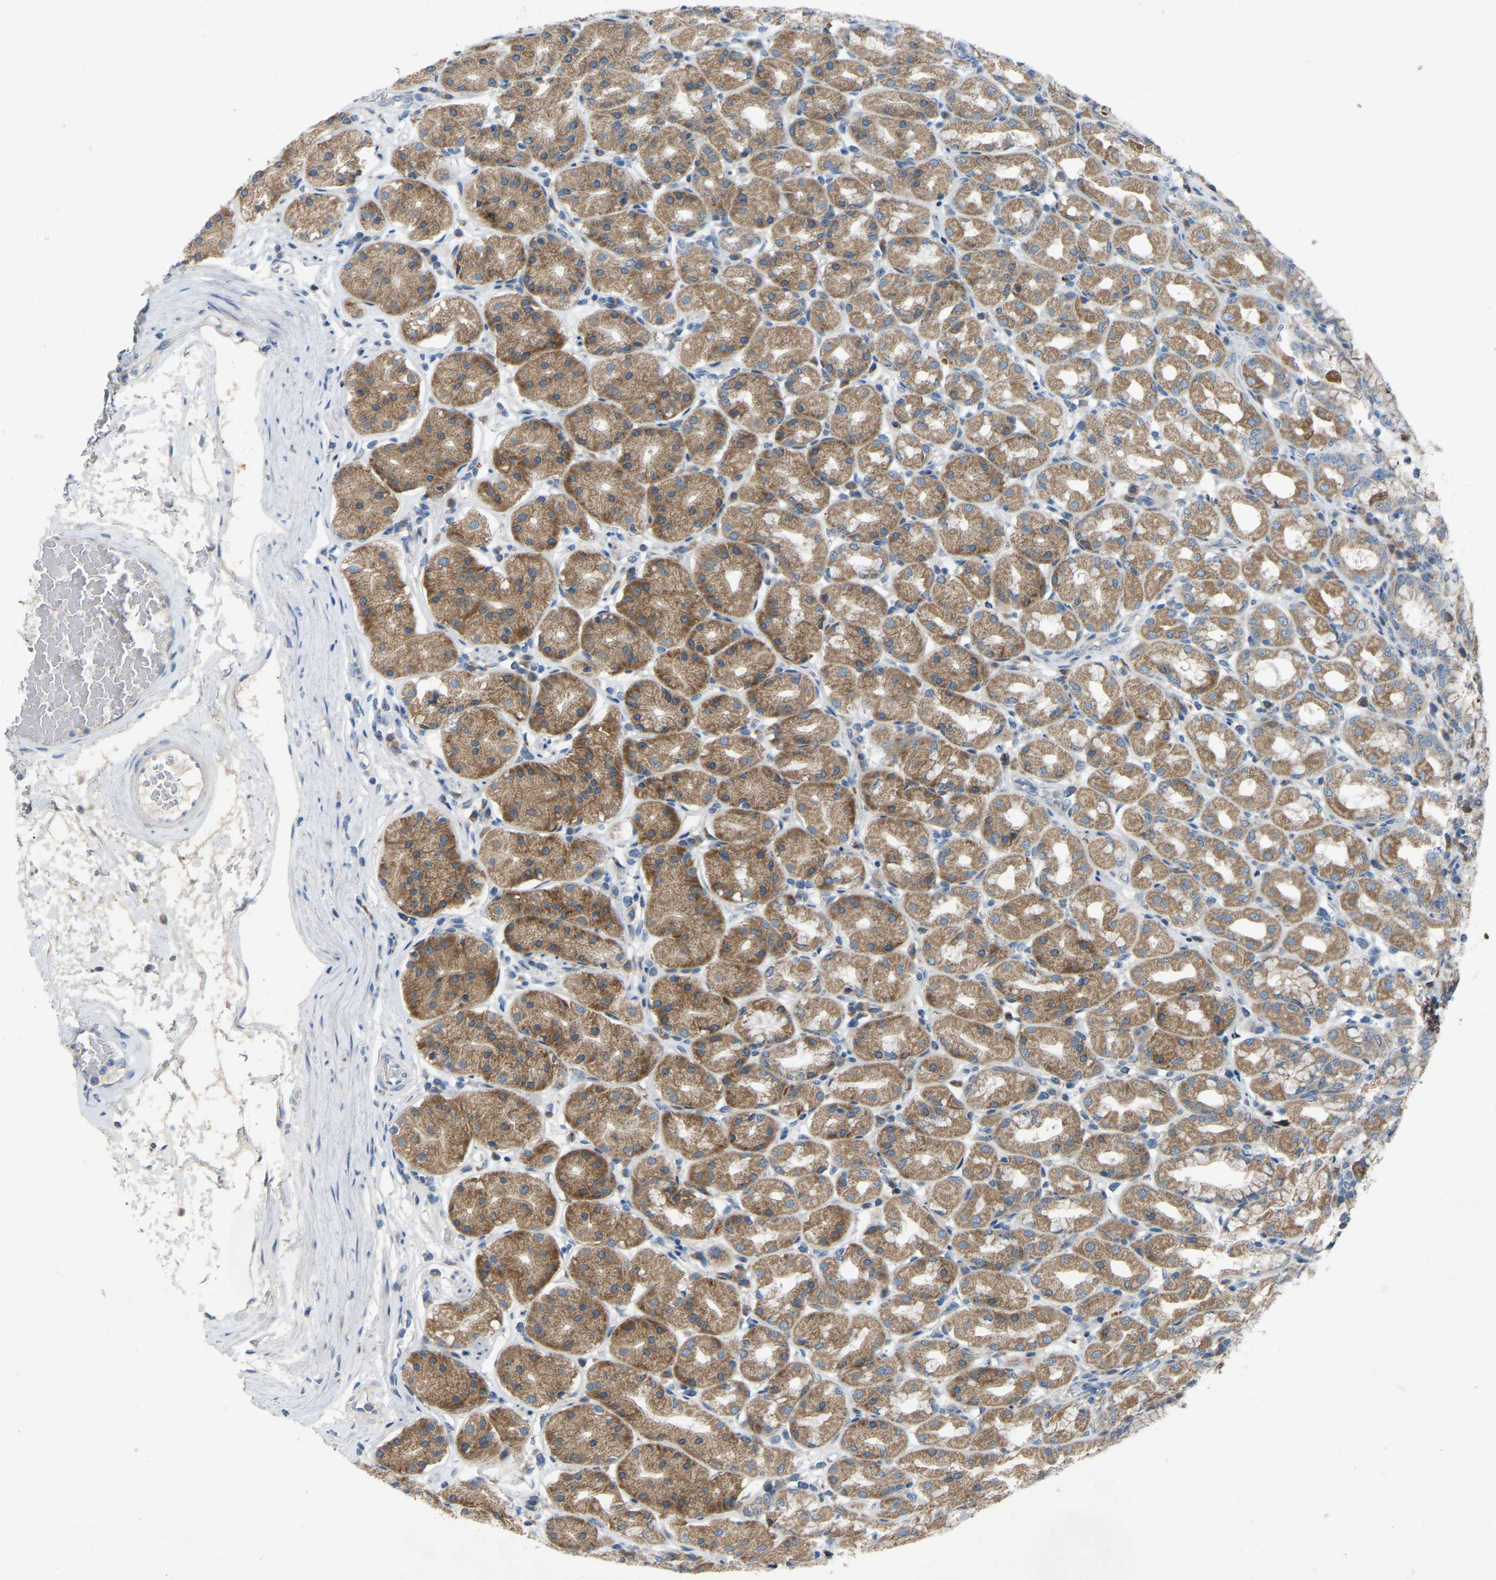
{"staining": {"intensity": "moderate", "quantity": ">75%", "location": "cytoplasmic/membranous"}, "tissue": "stomach", "cell_type": "Glandular cells", "image_type": "normal", "snomed": [{"axis": "morphology", "description": "Normal tissue, NOS"}, {"axis": "topography", "description": "Stomach"}, {"axis": "topography", "description": "Stomach, lower"}], "caption": "IHC (DAB) staining of normal human stomach reveals moderate cytoplasmic/membranous protein staining in approximately >75% of glandular cells. Using DAB (brown) and hematoxylin (blue) stains, captured at high magnification using brightfield microscopy.", "gene": "ENSG00000283765", "patient": {"sex": "female", "age": 56}}